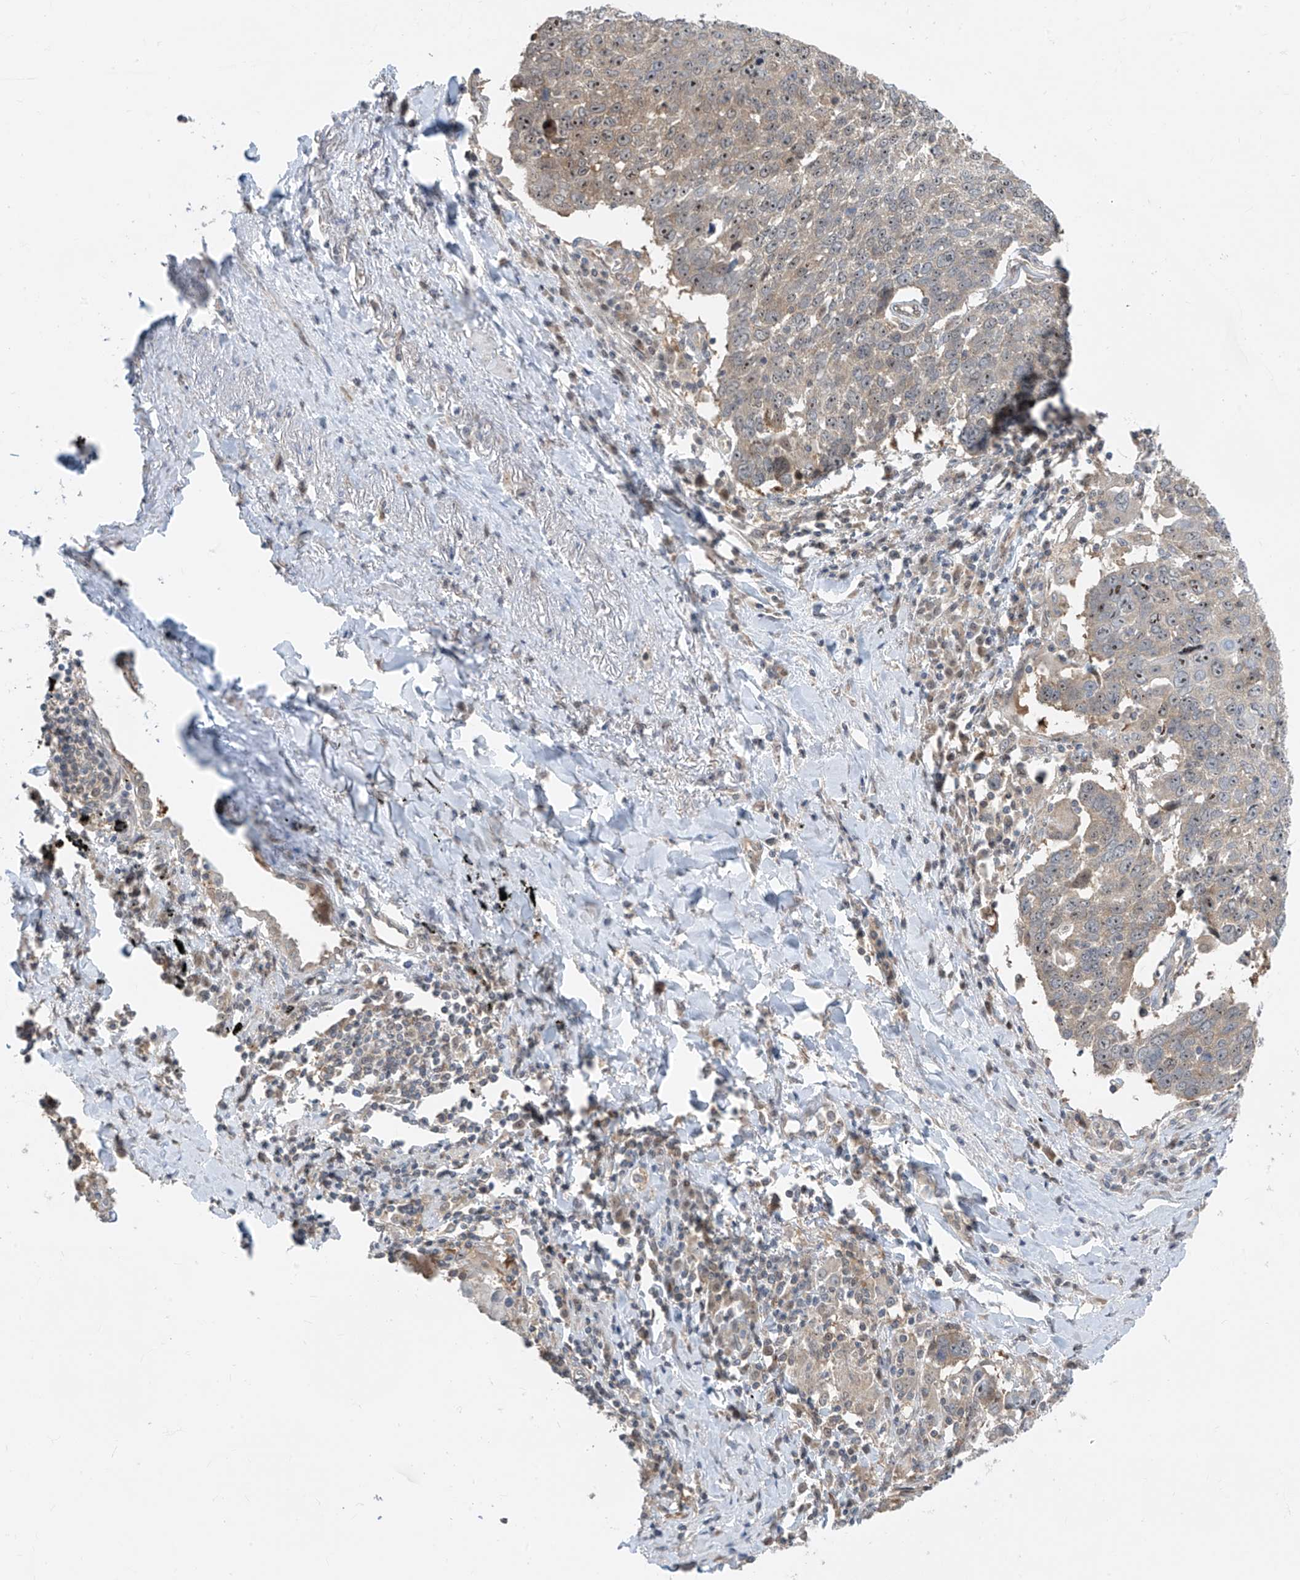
{"staining": {"intensity": "weak", "quantity": "25%-75%", "location": "cytoplasmic/membranous"}, "tissue": "lung cancer", "cell_type": "Tumor cells", "image_type": "cancer", "snomed": [{"axis": "morphology", "description": "Squamous cell carcinoma, NOS"}, {"axis": "topography", "description": "Lung"}], "caption": "Human lung cancer (squamous cell carcinoma) stained for a protein (brown) exhibits weak cytoplasmic/membranous positive positivity in about 25%-75% of tumor cells.", "gene": "TTC38", "patient": {"sex": "male", "age": 66}}